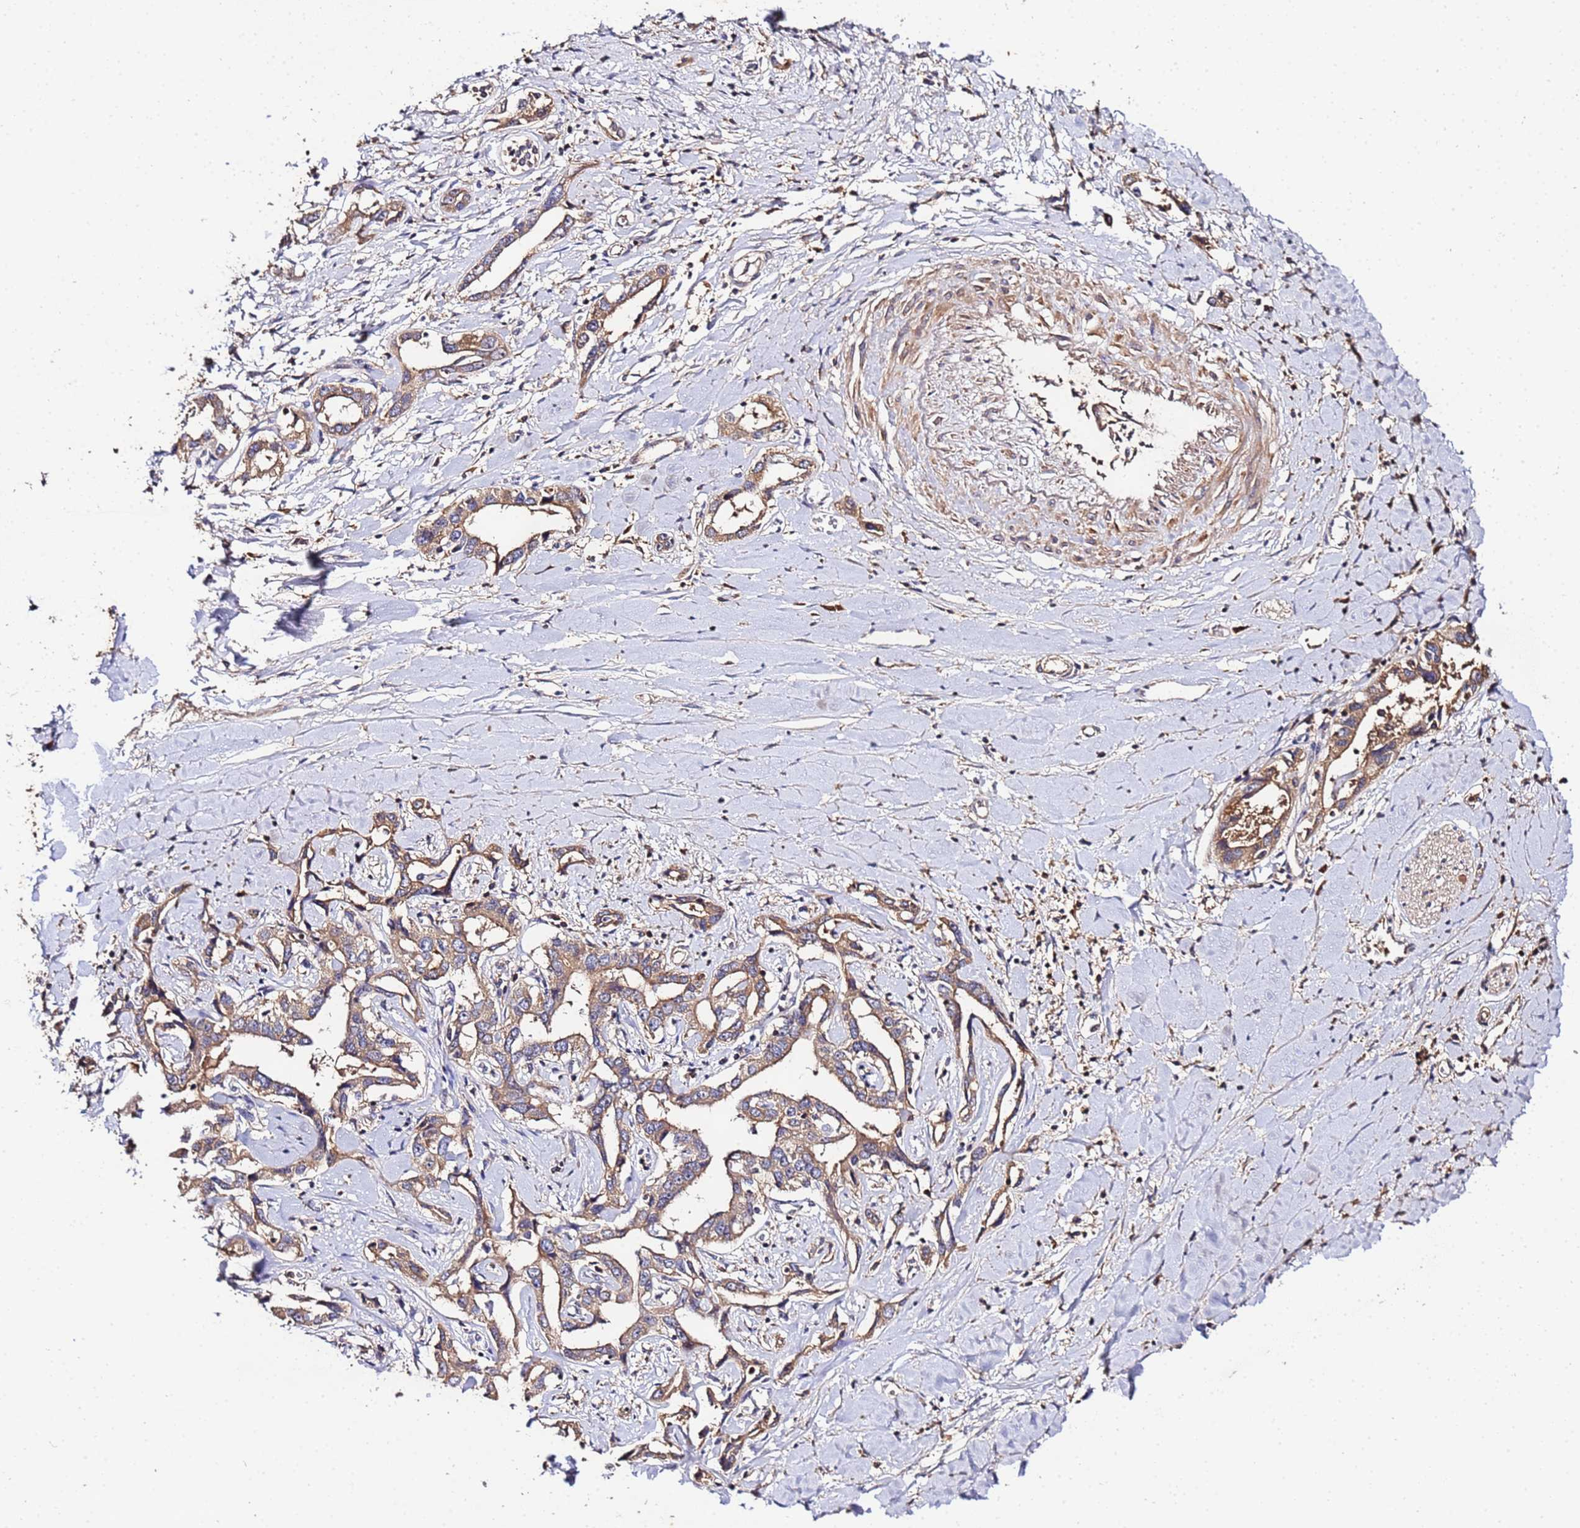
{"staining": {"intensity": "weak", "quantity": ">75%", "location": "cytoplasmic/membranous"}, "tissue": "liver cancer", "cell_type": "Tumor cells", "image_type": "cancer", "snomed": [{"axis": "morphology", "description": "Cholangiocarcinoma"}, {"axis": "topography", "description": "Liver"}], "caption": "The photomicrograph exhibits immunohistochemical staining of liver cholangiocarcinoma. There is weak cytoplasmic/membranous positivity is seen in about >75% of tumor cells.", "gene": "MTERF1", "patient": {"sex": "male", "age": 59}}